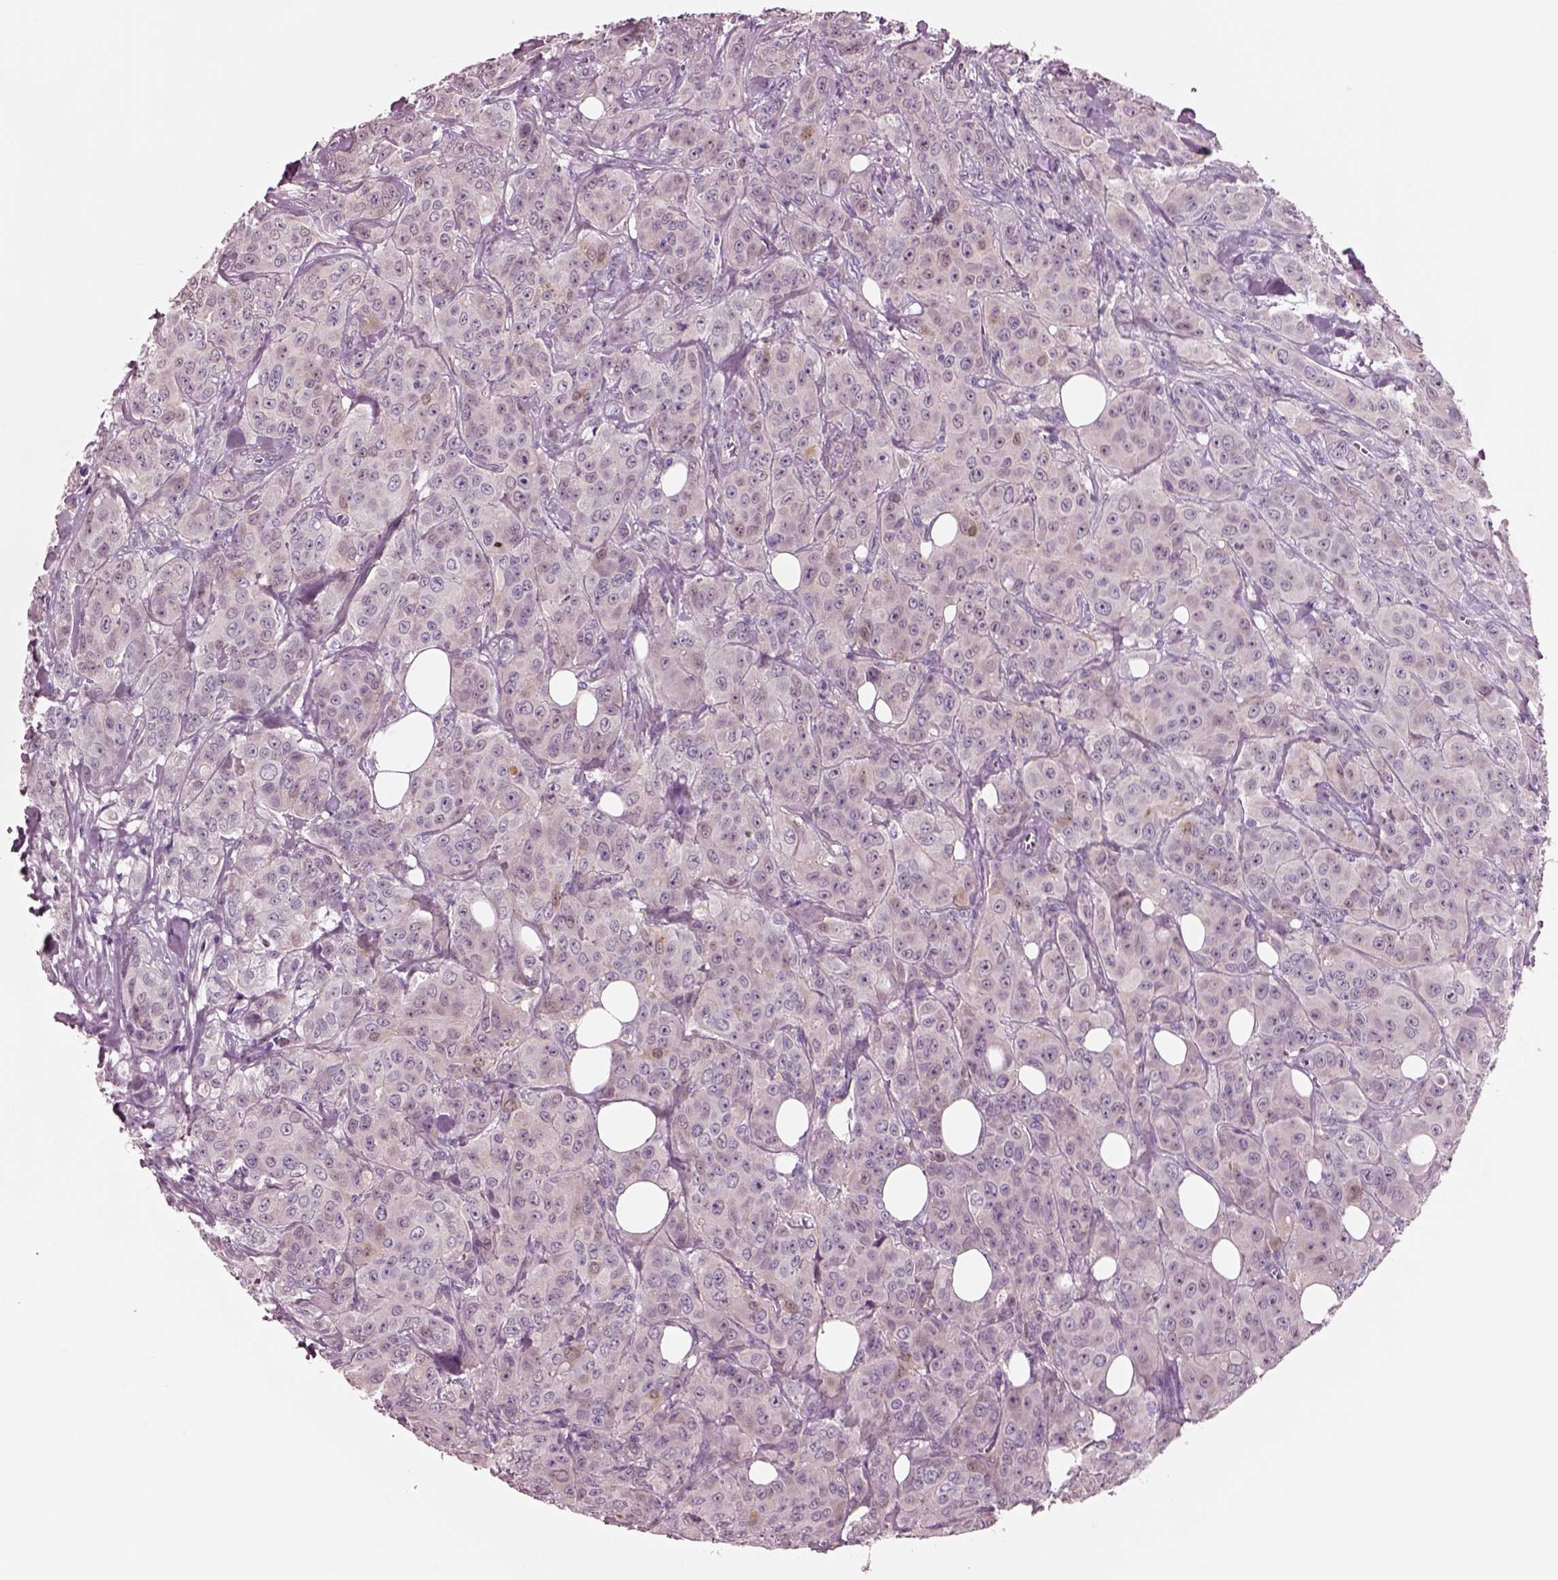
{"staining": {"intensity": "negative", "quantity": "none", "location": "none"}, "tissue": "breast cancer", "cell_type": "Tumor cells", "image_type": "cancer", "snomed": [{"axis": "morphology", "description": "Duct carcinoma"}, {"axis": "topography", "description": "Breast"}], "caption": "A high-resolution photomicrograph shows IHC staining of invasive ductal carcinoma (breast), which reveals no significant expression in tumor cells. (DAB (3,3'-diaminobenzidine) immunohistochemistry (IHC), high magnification).", "gene": "SCML2", "patient": {"sex": "female", "age": 43}}